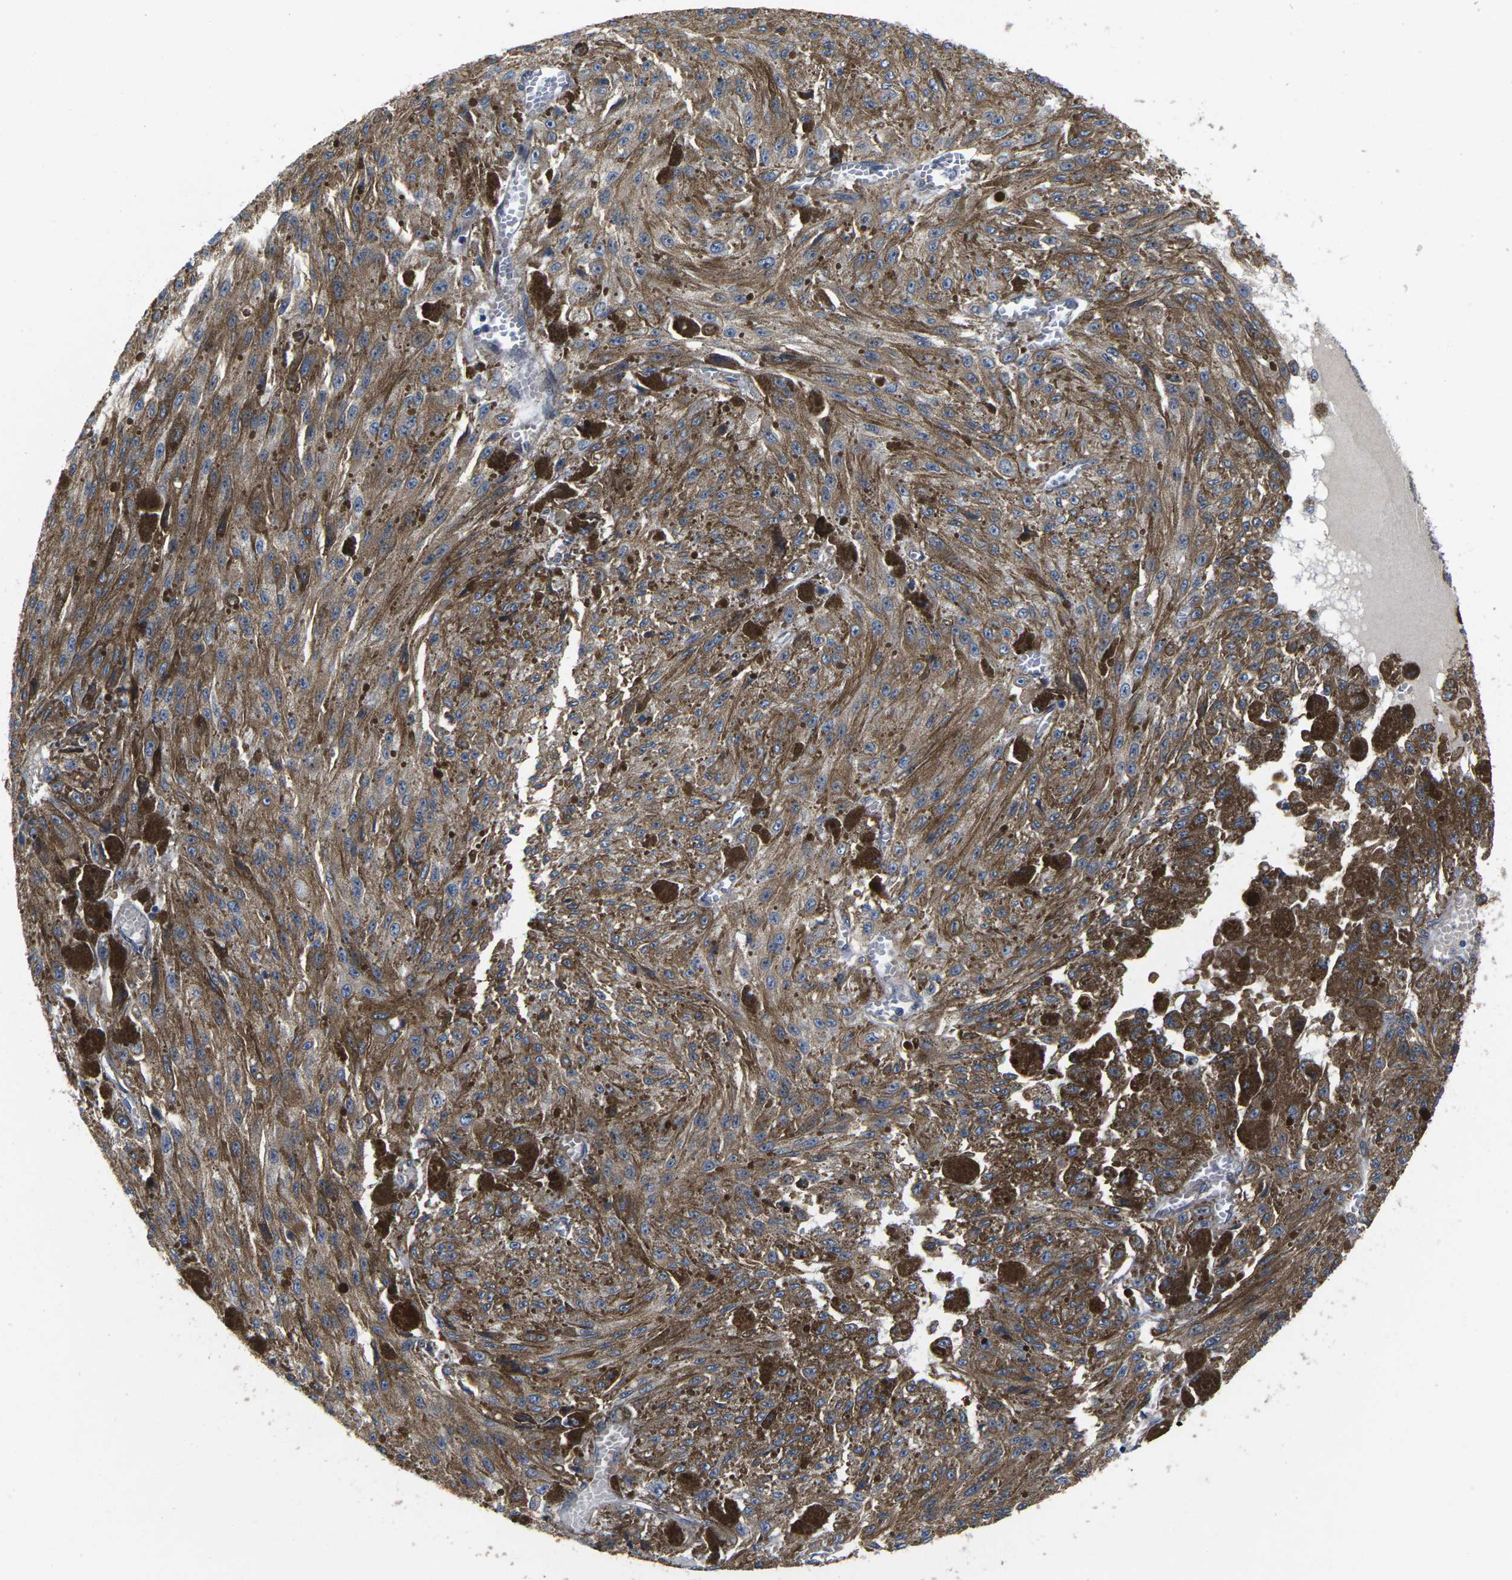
{"staining": {"intensity": "strong", "quantity": ">75%", "location": "cytoplasmic/membranous"}, "tissue": "melanoma", "cell_type": "Tumor cells", "image_type": "cancer", "snomed": [{"axis": "morphology", "description": "Malignant melanoma, NOS"}, {"axis": "topography", "description": "Other"}], "caption": "A high amount of strong cytoplasmic/membranous positivity is identified in approximately >75% of tumor cells in melanoma tissue.", "gene": "CTNND1", "patient": {"sex": "male", "age": 79}}